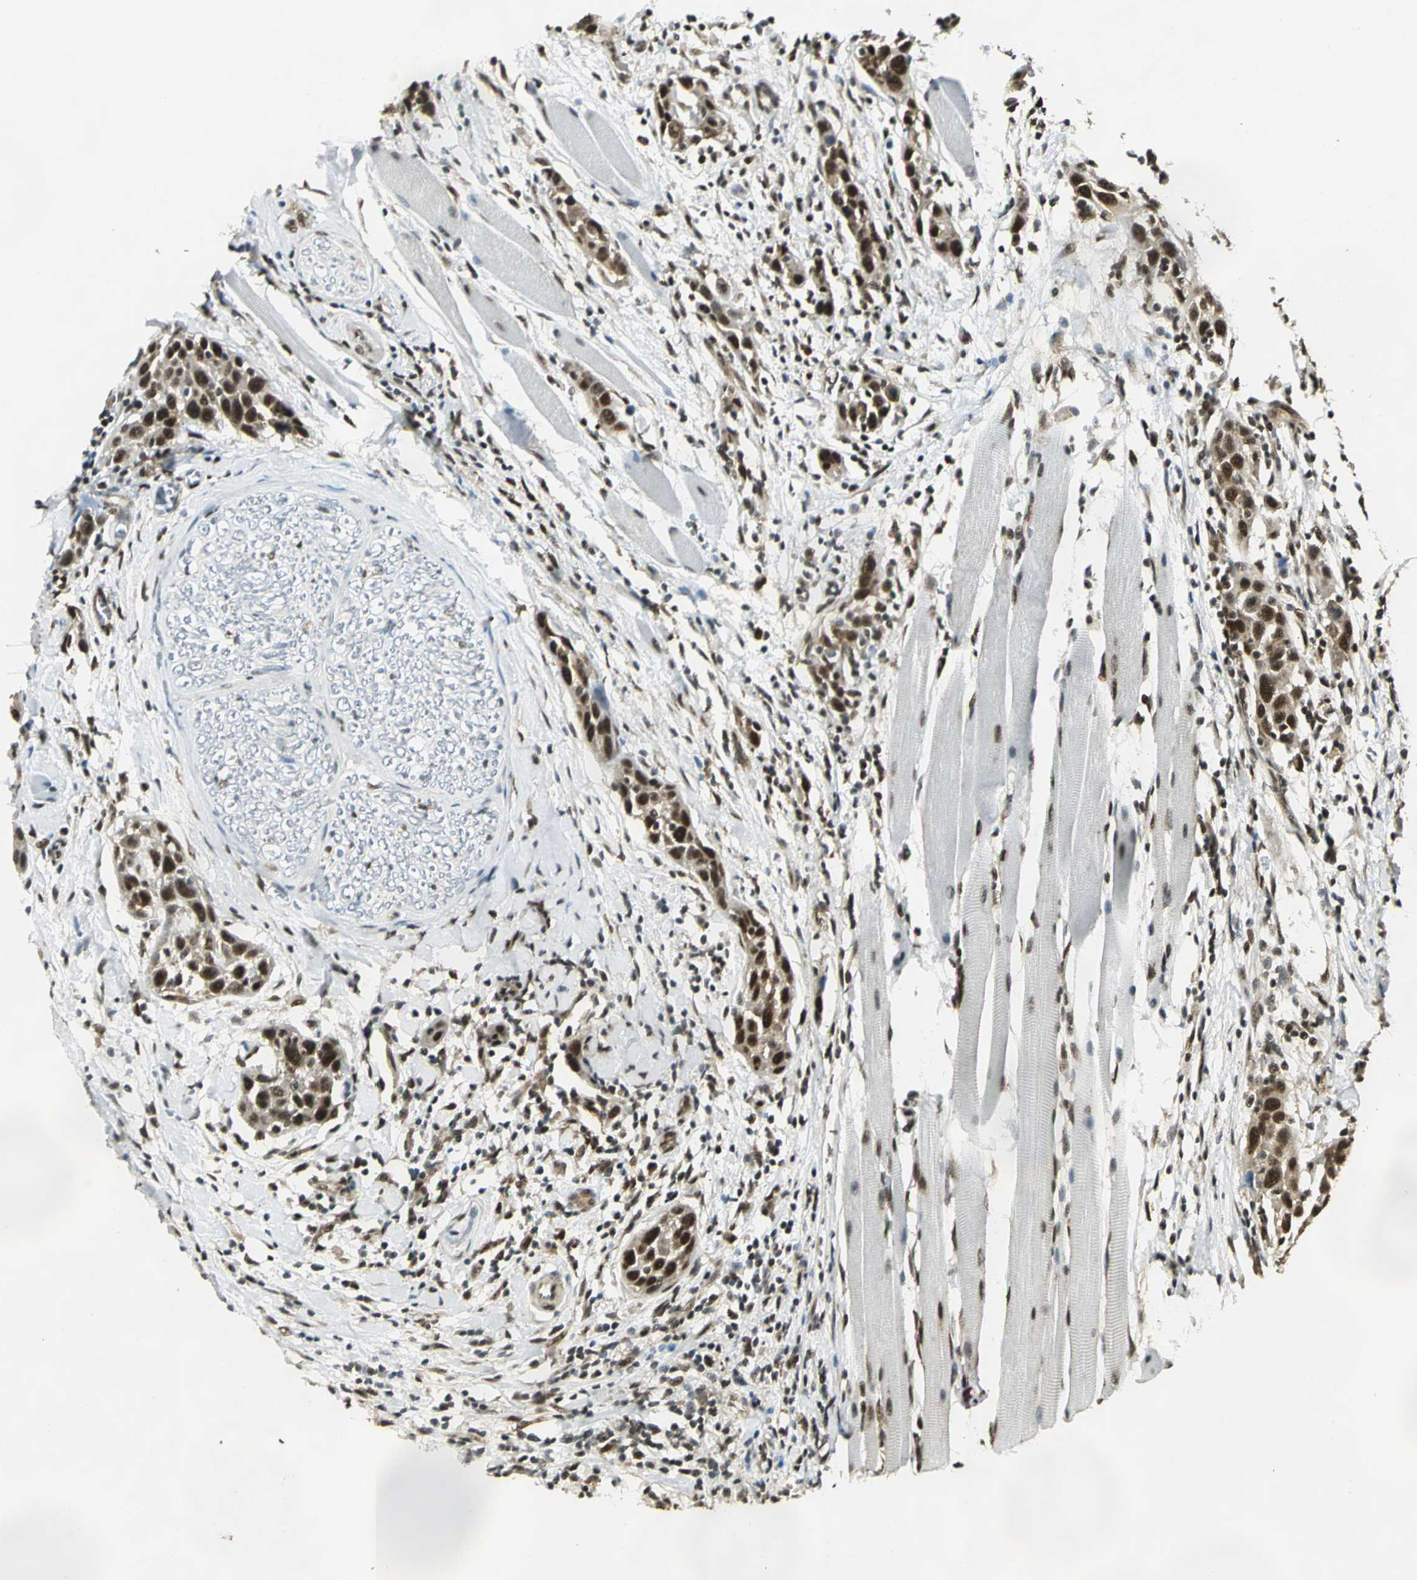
{"staining": {"intensity": "strong", "quantity": ">75%", "location": "nuclear"}, "tissue": "head and neck cancer", "cell_type": "Tumor cells", "image_type": "cancer", "snomed": [{"axis": "morphology", "description": "Normal tissue, NOS"}, {"axis": "morphology", "description": "Squamous cell carcinoma, NOS"}, {"axis": "topography", "description": "Oral tissue"}, {"axis": "topography", "description": "Head-Neck"}], "caption": "IHC image of head and neck cancer (squamous cell carcinoma) stained for a protein (brown), which displays high levels of strong nuclear positivity in about >75% of tumor cells.", "gene": "DDX5", "patient": {"sex": "female", "age": 50}}